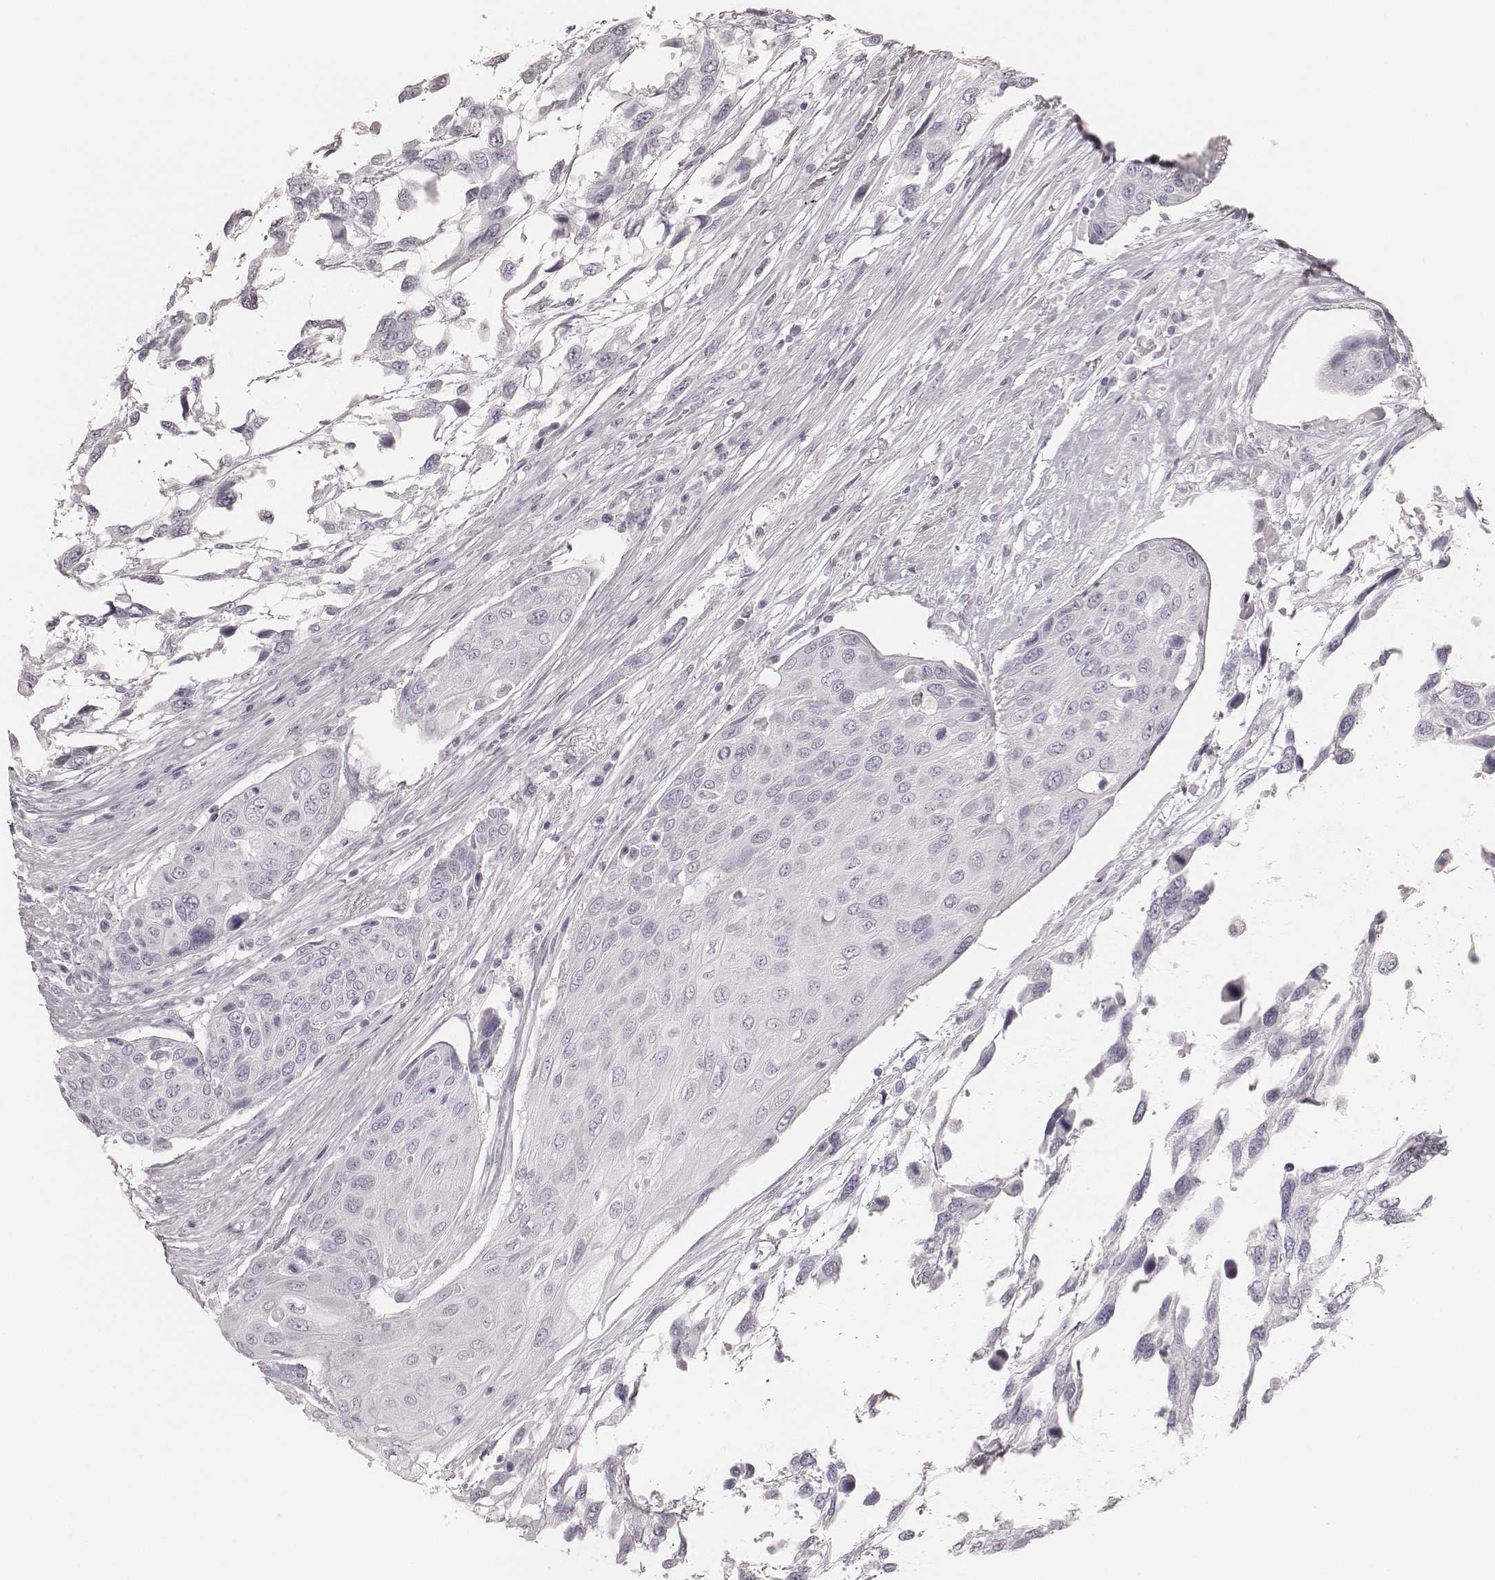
{"staining": {"intensity": "negative", "quantity": "none", "location": "none"}, "tissue": "urothelial cancer", "cell_type": "Tumor cells", "image_type": "cancer", "snomed": [{"axis": "morphology", "description": "Urothelial carcinoma, High grade"}, {"axis": "topography", "description": "Urinary bladder"}], "caption": "Tumor cells are negative for brown protein staining in urothelial cancer.", "gene": "KRT72", "patient": {"sex": "female", "age": 70}}